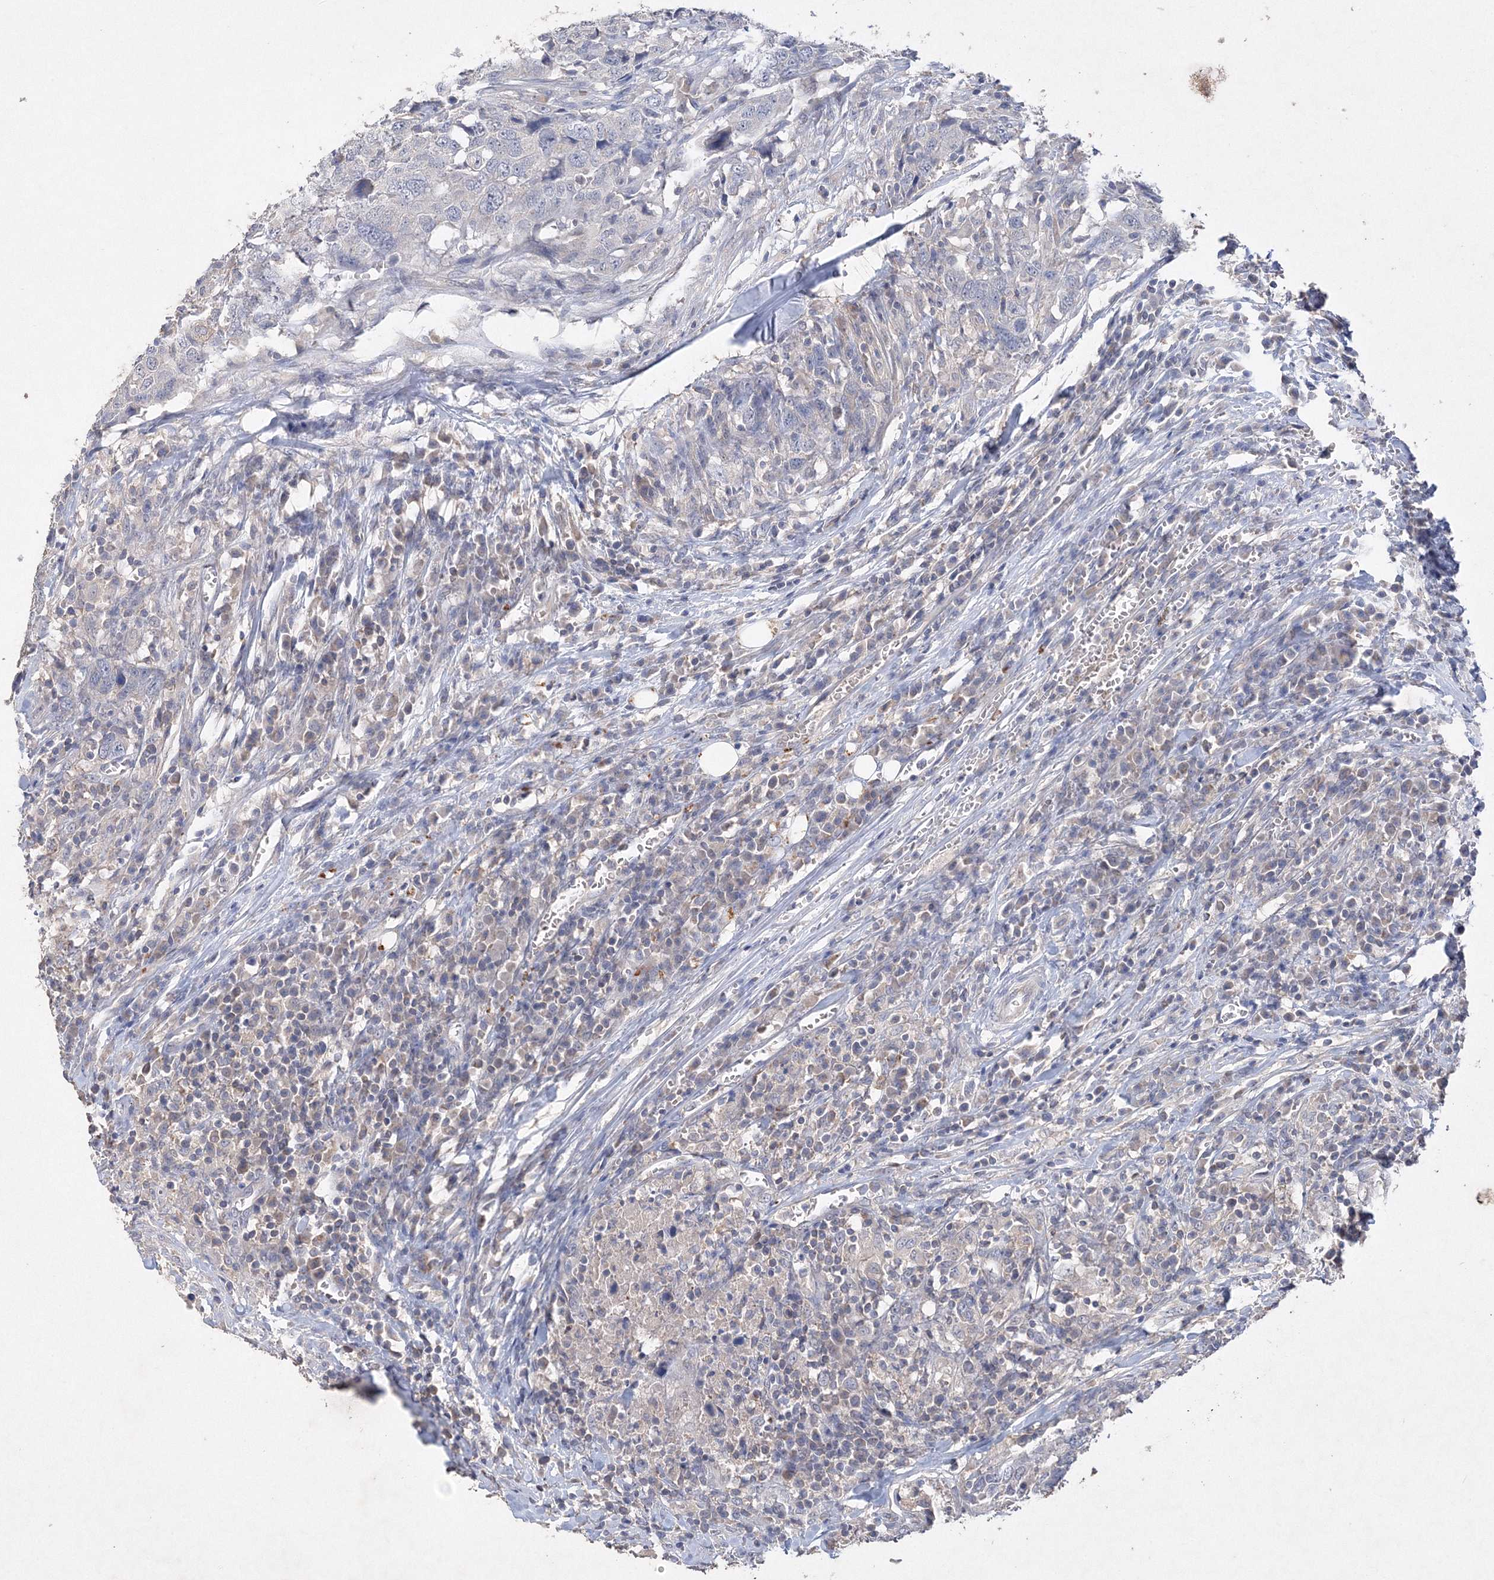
{"staining": {"intensity": "negative", "quantity": "none", "location": "none"}, "tissue": "head and neck cancer", "cell_type": "Tumor cells", "image_type": "cancer", "snomed": [{"axis": "morphology", "description": "Squamous cell carcinoma, NOS"}, {"axis": "topography", "description": "Head-Neck"}], "caption": "Head and neck cancer was stained to show a protein in brown. There is no significant staining in tumor cells. (DAB immunohistochemistry (IHC) with hematoxylin counter stain).", "gene": "GLS", "patient": {"sex": "male", "age": 66}}